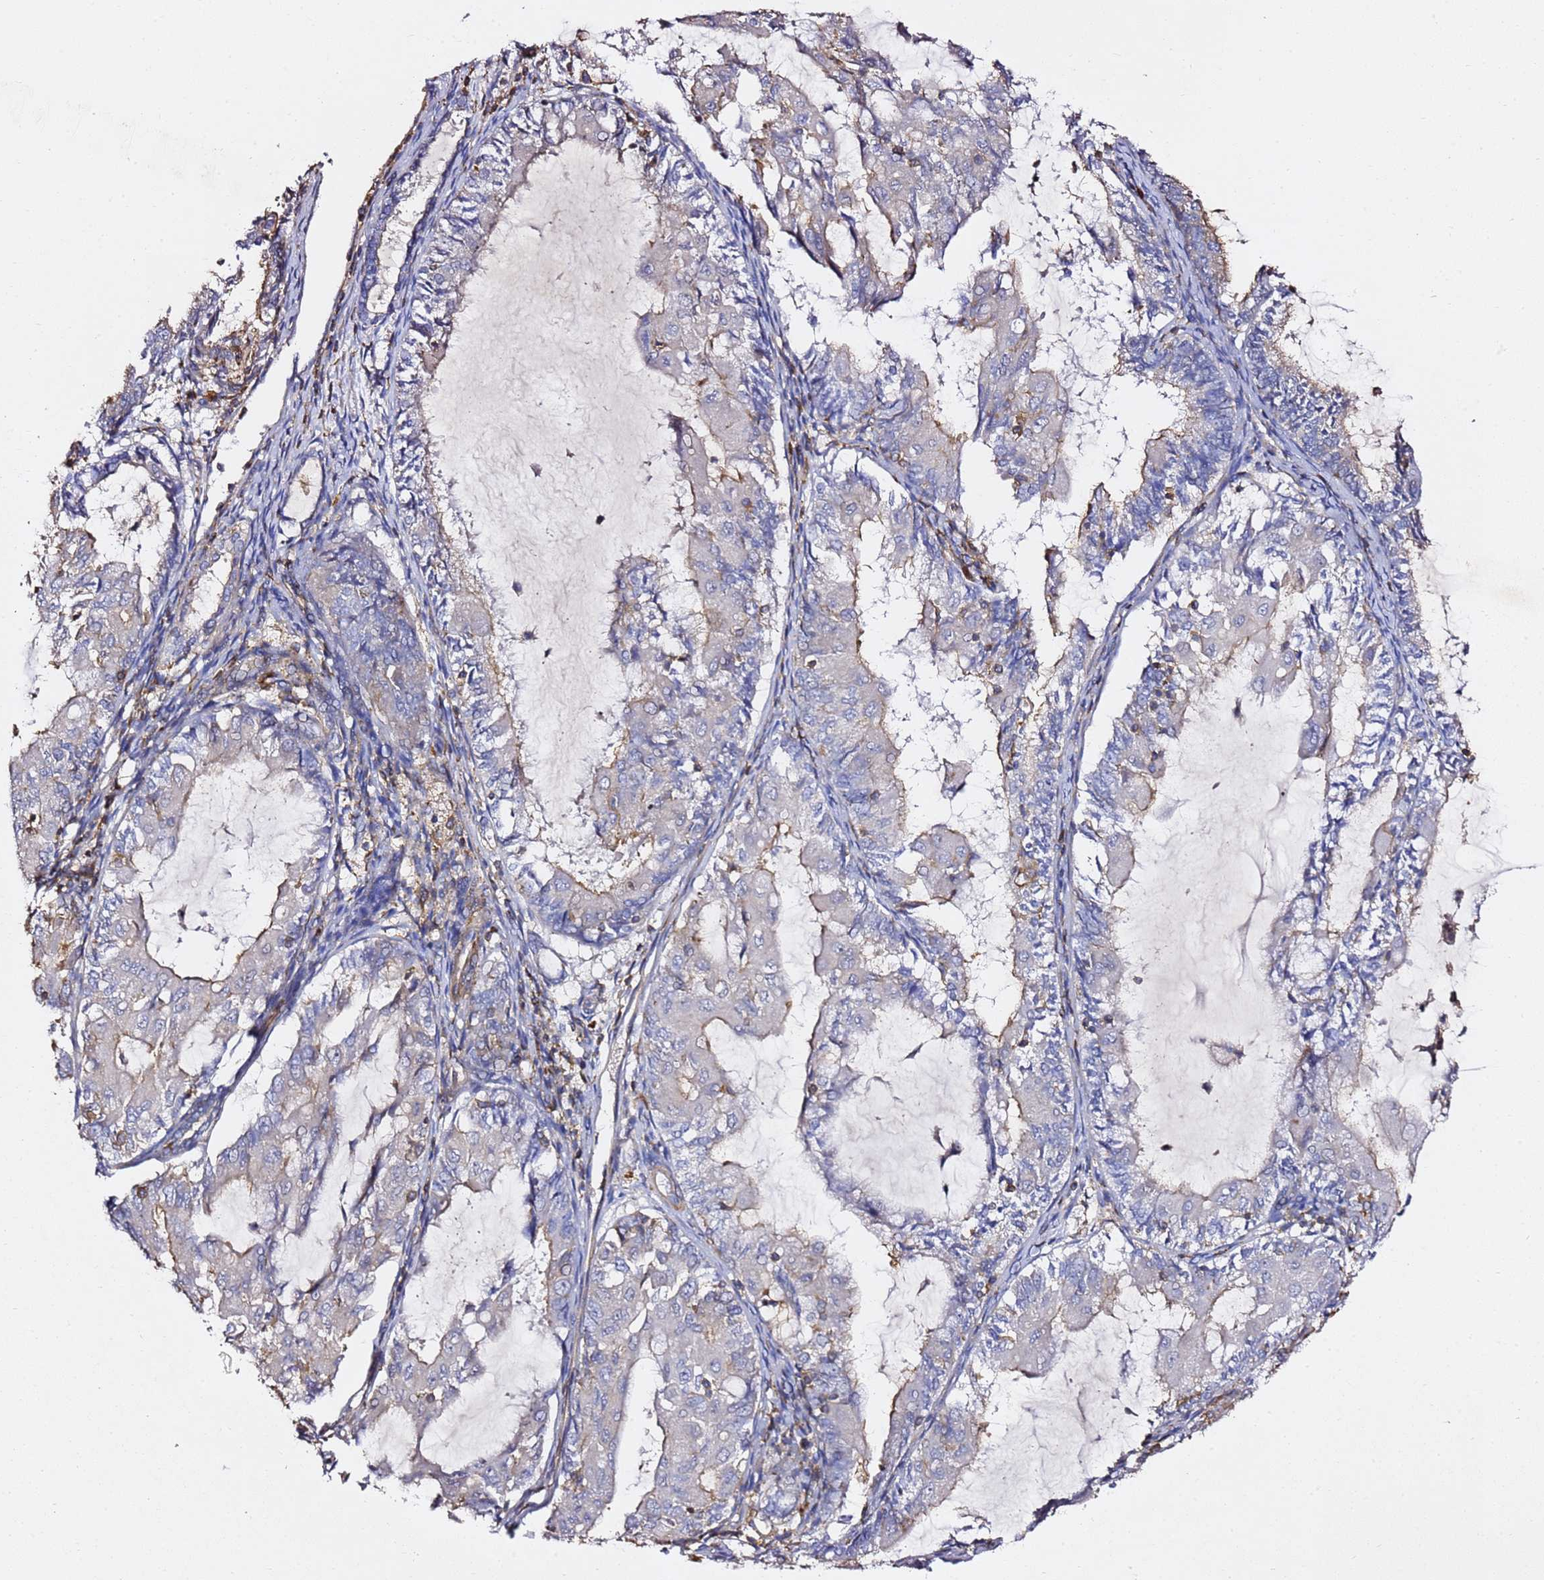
{"staining": {"intensity": "weak", "quantity": "<25%", "location": "cytoplasmic/membranous"}, "tissue": "endometrial cancer", "cell_type": "Tumor cells", "image_type": "cancer", "snomed": [{"axis": "morphology", "description": "Adenocarcinoma, NOS"}, {"axis": "topography", "description": "Endometrium"}], "caption": "A high-resolution image shows immunohistochemistry (IHC) staining of endometrial cancer (adenocarcinoma), which demonstrates no significant staining in tumor cells.", "gene": "ZFP36L2", "patient": {"sex": "female", "age": 81}}